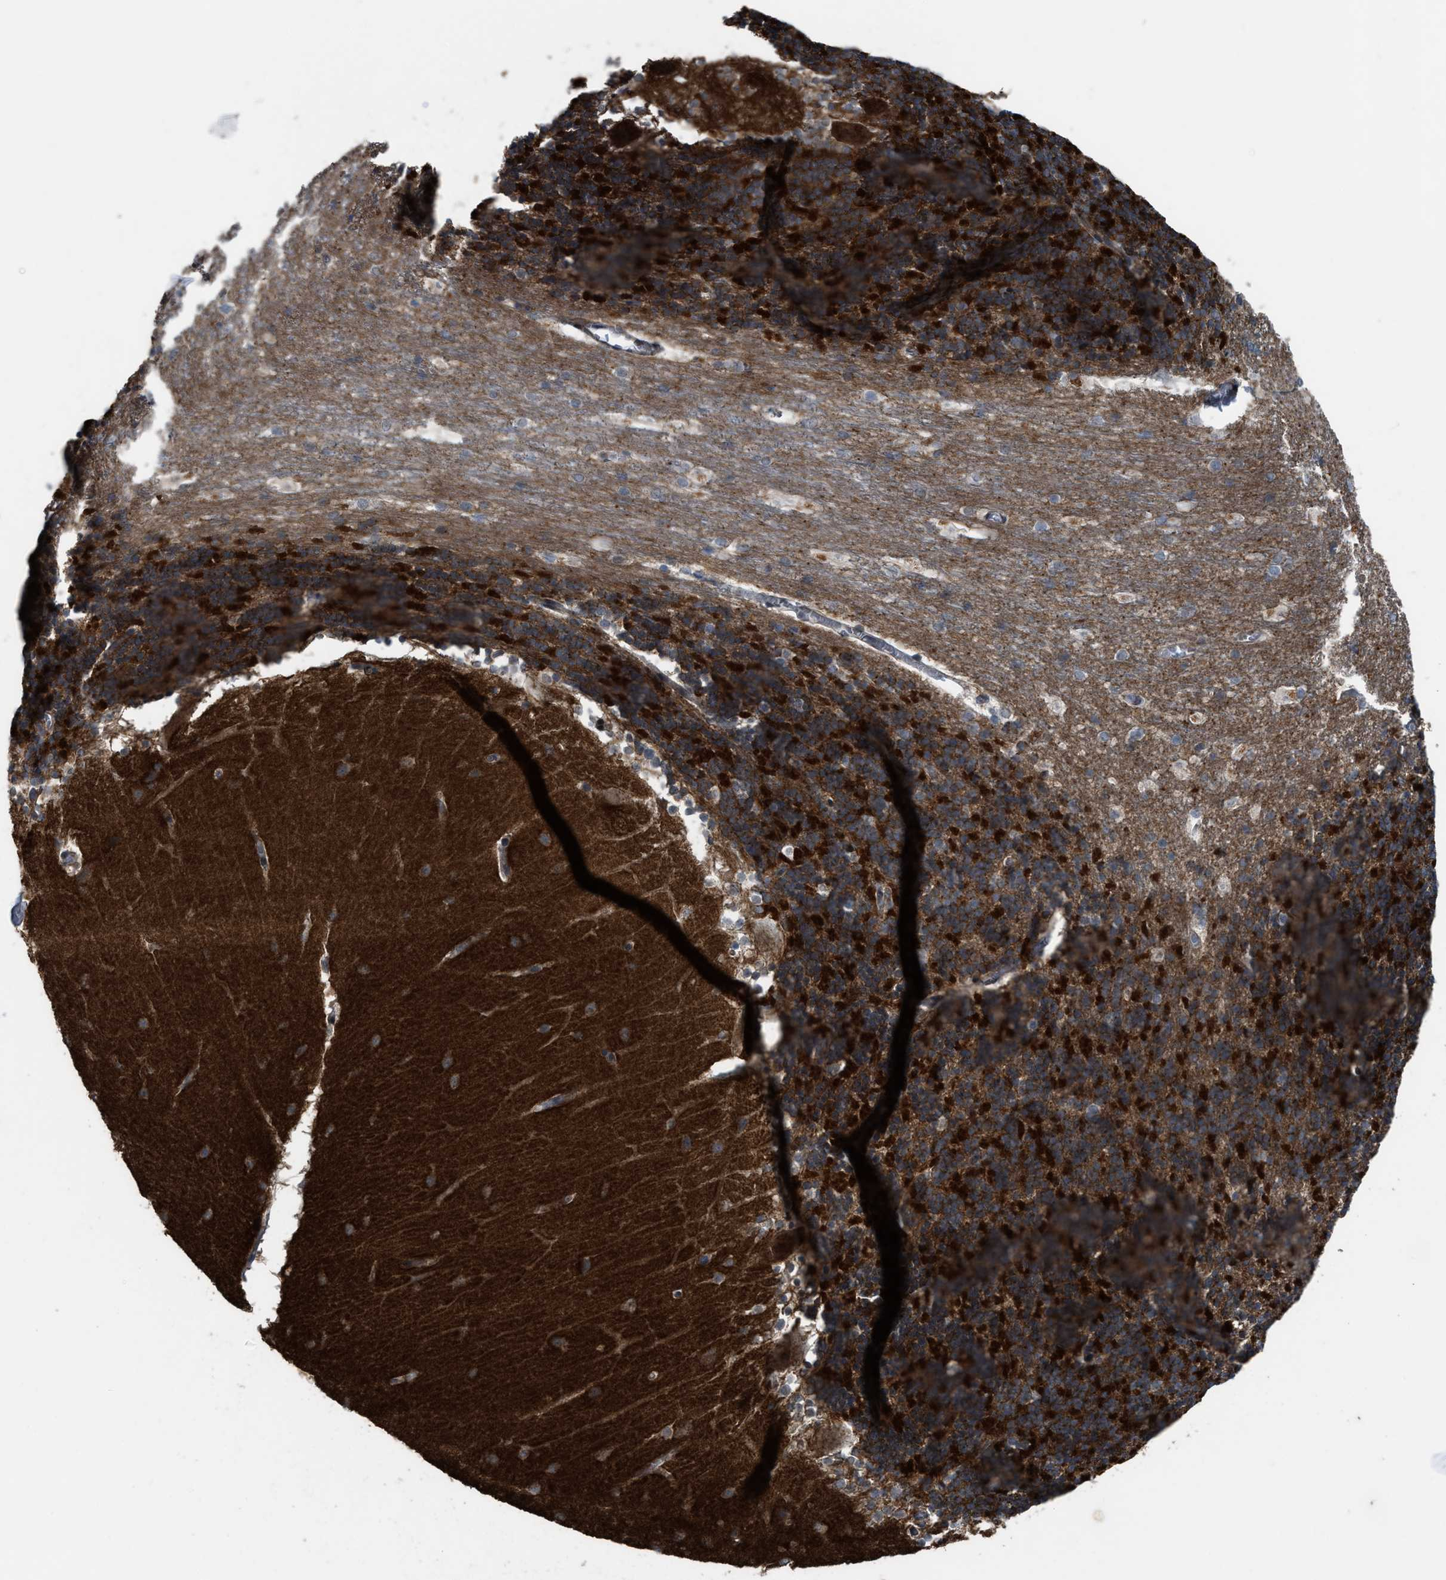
{"staining": {"intensity": "strong", "quantity": "25%-75%", "location": "cytoplasmic/membranous"}, "tissue": "cerebellum", "cell_type": "Cells in granular layer", "image_type": "normal", "snomed": [{"axis": "morphology", "description": "Normal tissue, NOS"}, {"axis": "topography", "description": "Cerebellum"}], "caption": "Approximately 25%-75% of cells in granular layer in benign human cerebellum demonstrate strong cytoplasmic/membranous protein staining as visualized by brown immunohistochemical staining.", "gene": "PLAA", "patient": {"sex": "female", "age": 19}}